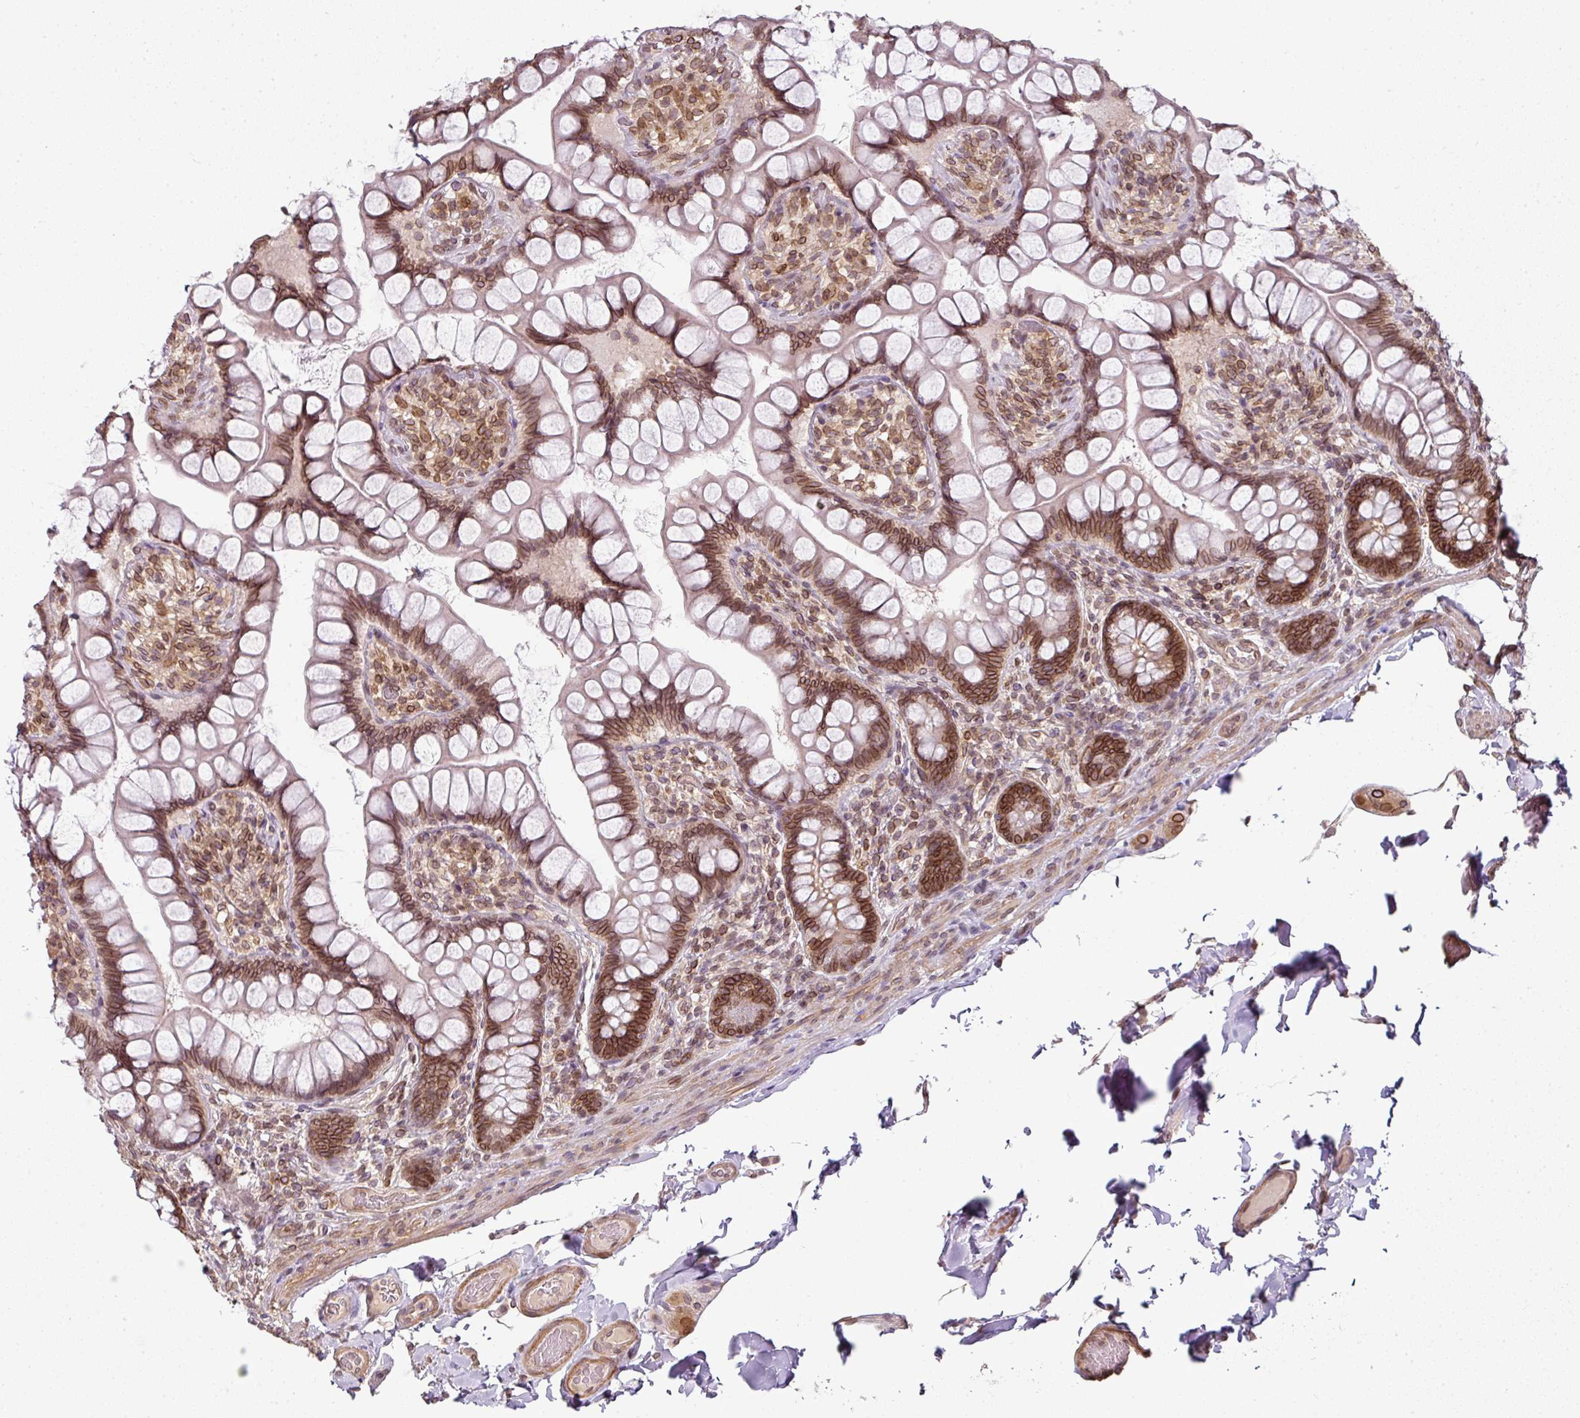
{"staining": {"intensity": "strong", "quantity": ">75%", "location": "cytoplasmic/membranous,nuclear"}, "tissue": "small intestine", "cell_type": "Glandular cells", "image_type": "normal", "snomed": [{"axis": "morphology", "description": "Normal tissue, NOS"}, {"axis": "topography", "description": "Small intestine"}], "caption": "This micrograph reveals immunohistochemistry (IHC) staining of normal human small intestine, with high strong cytoplasmic/membranous,nuclear positivity in about >75% of glandular cells.", "gene": "RANGAP1", "patient": {"sex": "male", "age": 70}}